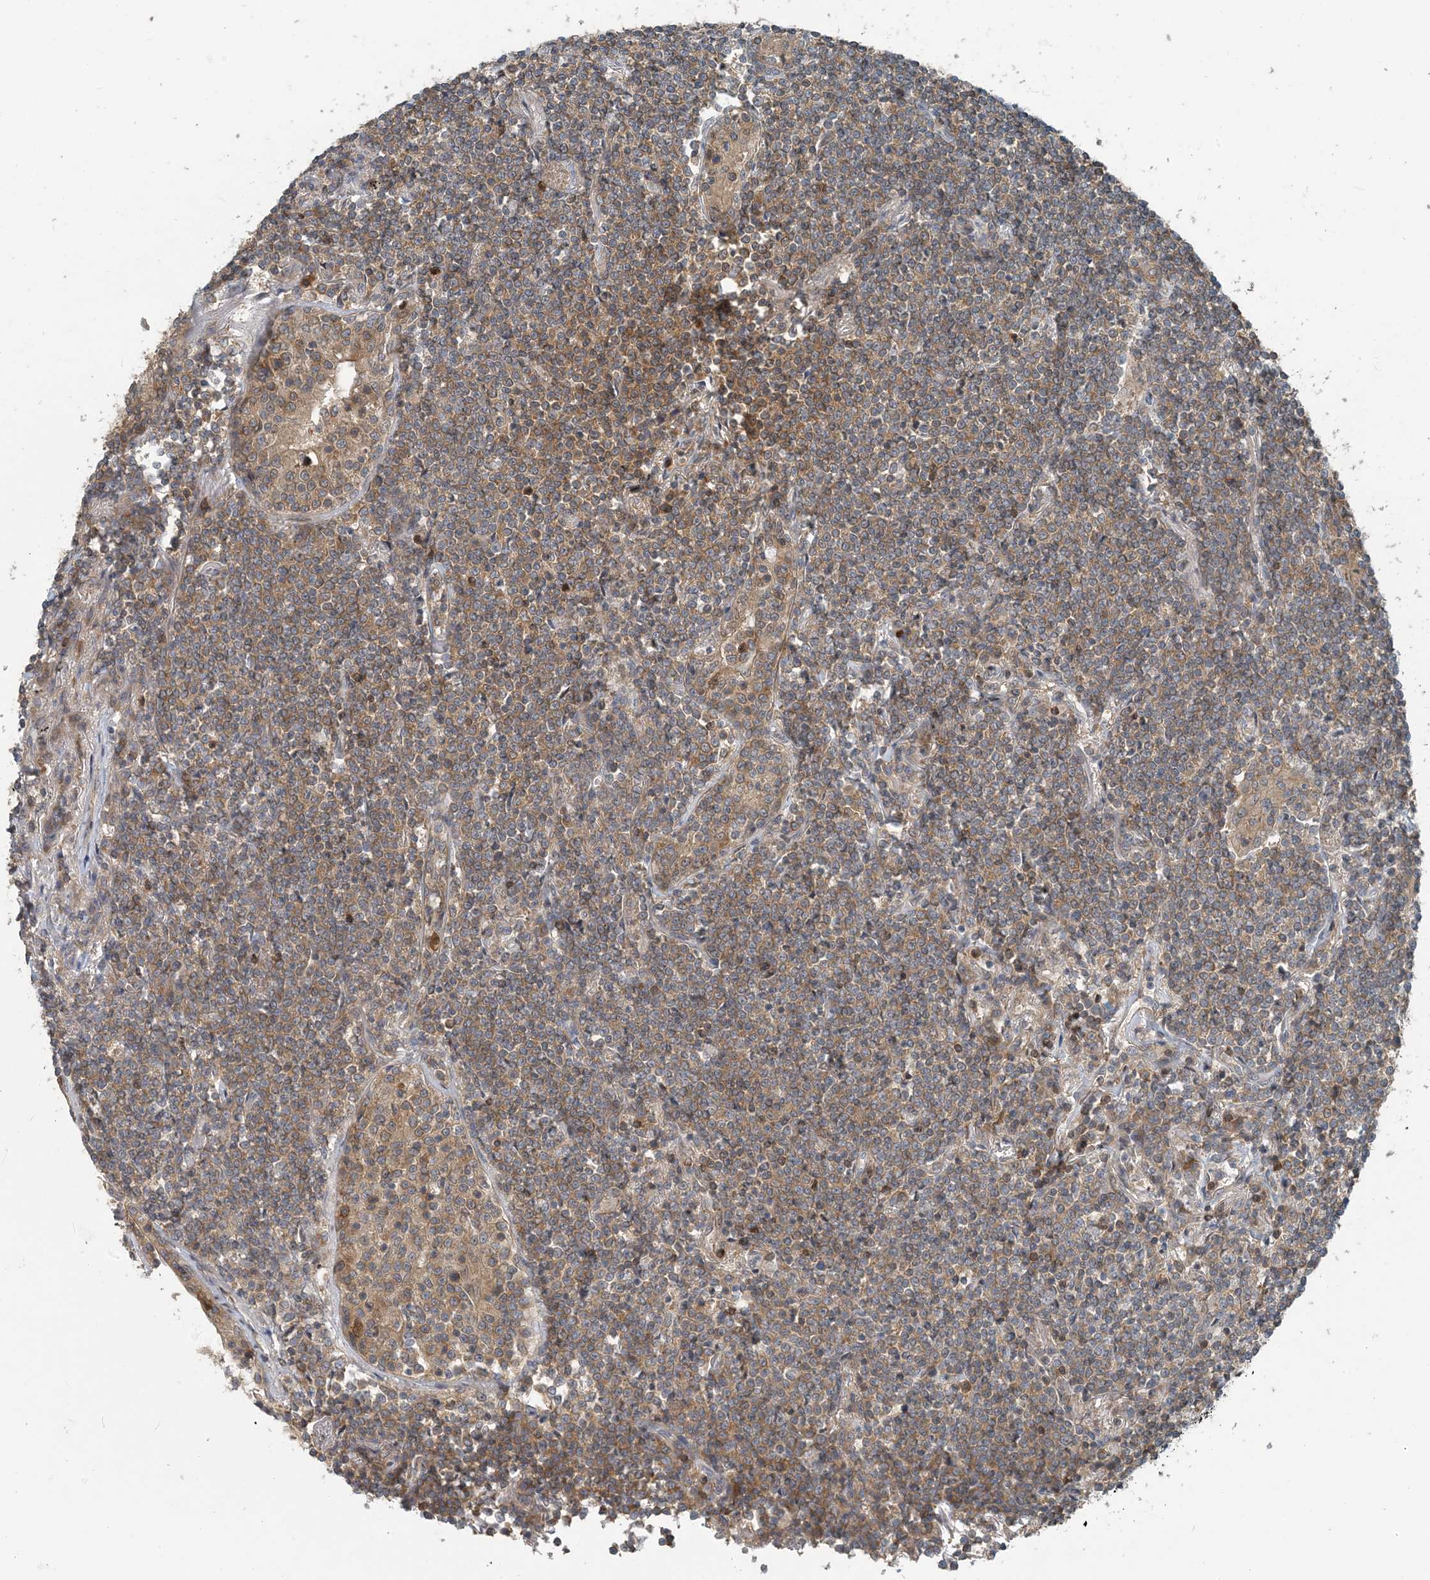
{"staining": {"intensity": "moderate", "quantity": ">75%", "location": "cytoplasmic/membranous"}, "tissue": "lymphoma", "cell_type": "Tumor cells", "image_type": "cancer", "snomed": [{"axis": "morphology", "description": "Malignant lymphoma, non-Hodgkin's type, Low grade"}, {"axis": "topography", "description": "Lung"}], "caption": "About >75% of tumor cells in human lymphoma display moderate cytoplasmic/membranous protein staining as visualized by brown immunohistochemical staining.", "gene": "ZC3H12A", "patient": {"sex": "female", "age": 71}}